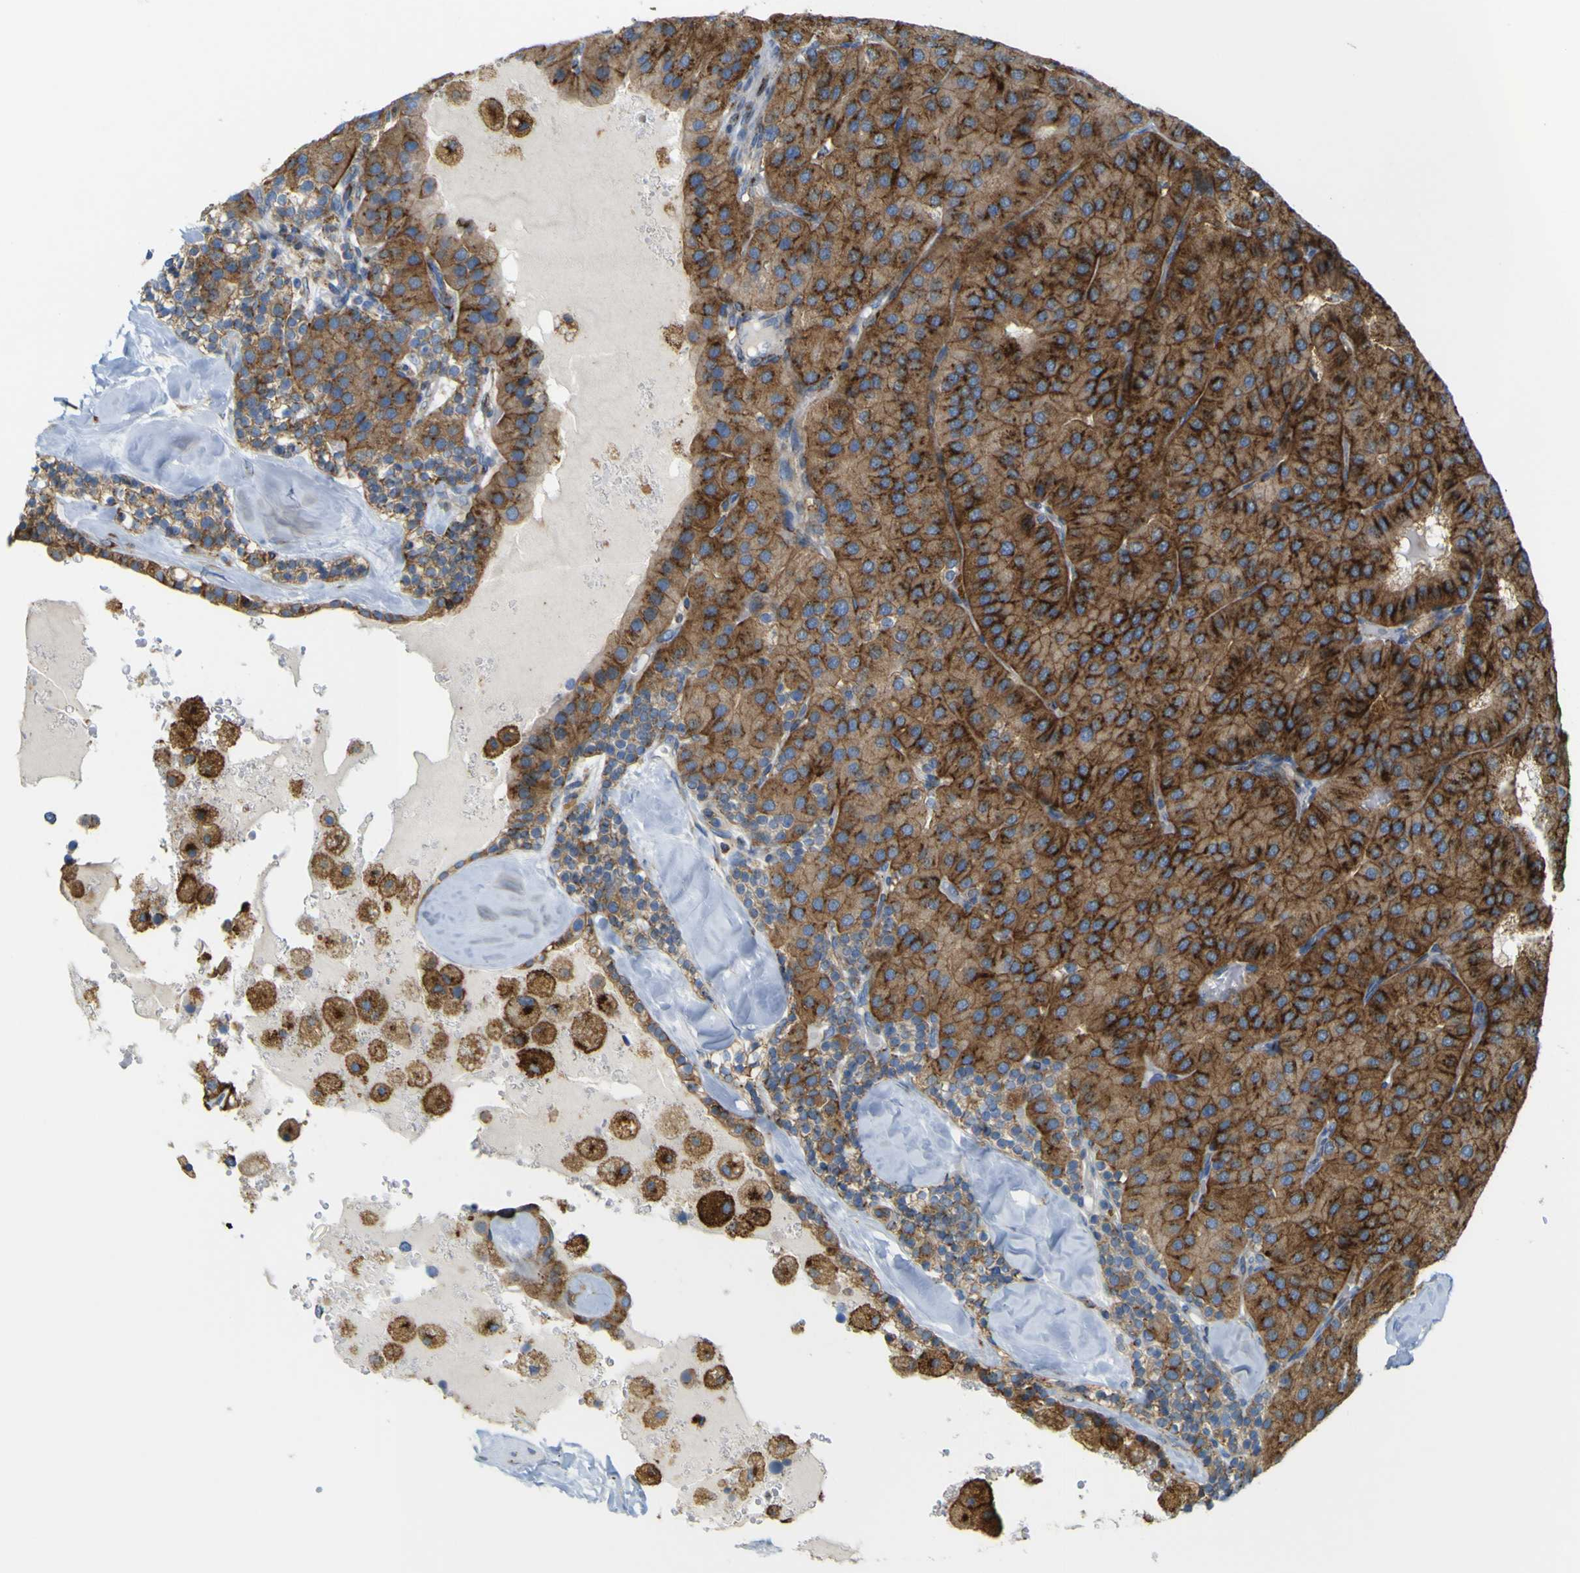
{"staining": {"intensity": "moderate", "quantity": ">75%", "location": "cytoplasmic/membranous"}, "tissue": "parathyroid gland", "cell_type": "Glandular cells", "image_type": "normal", "snomed": [{"axis": "morphology", "description": "Normal tissue, NOS"}, {"axis": "morphology", "description": "Adenoma, NOS"}, {"axis": "topography", "description": "Parathyroid gland"}], "caption": "Glandular cells demonstrate moderate cytoplasmic/membranous positivity in approximately >75% of cells in benign parathyroid gland. The staining was performed using DAB, with brown indicating positive protein expression. Nuclei are stained blue with hematoxylin.", "gene": "IGF2R", "patient": {"sex": "female", "age": 86}}